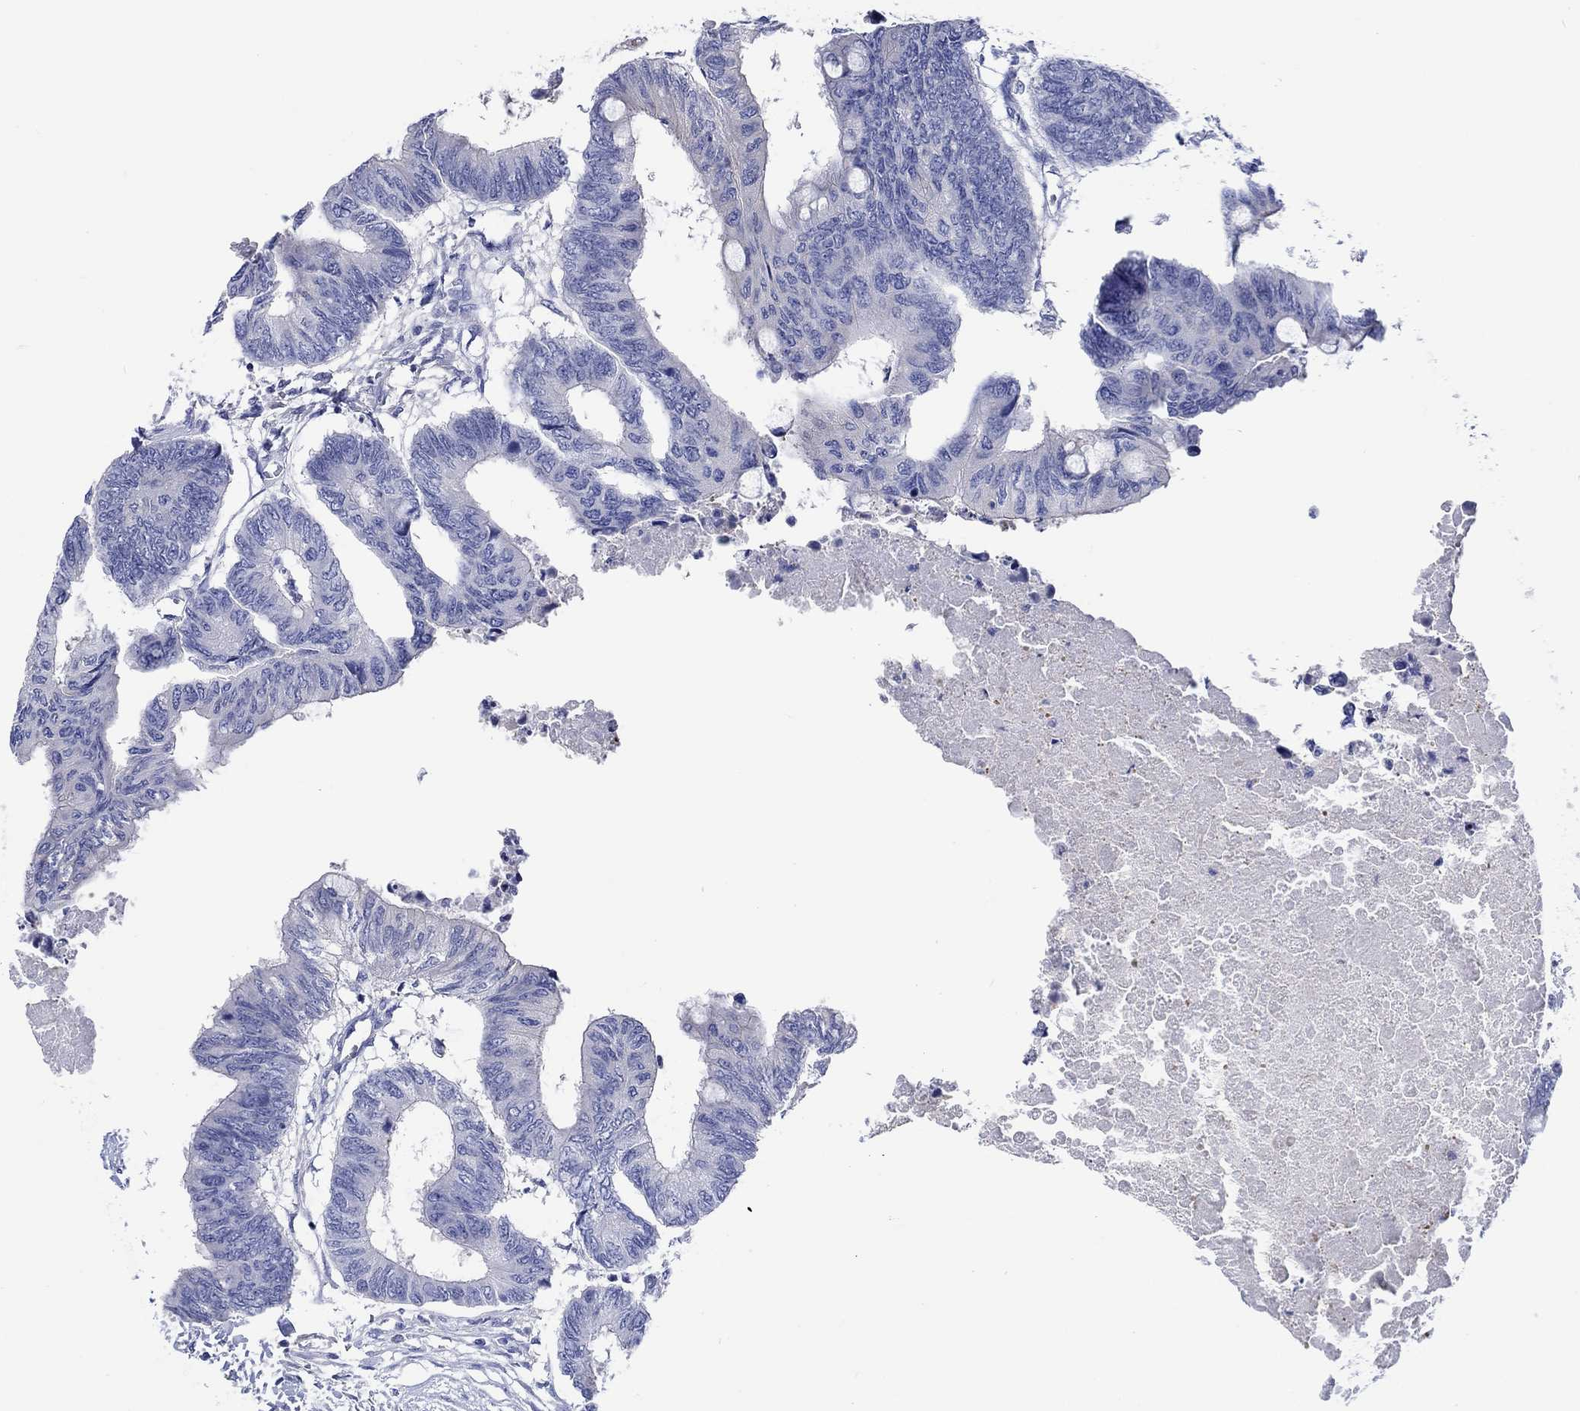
{"staining": {"intensity": "negative", "quantity": "none", "location": "none"}, "tissue": "colorectal cancer", "cell_type": "Tumor cells", "image_type": "cancer", "snomed": [{"axis": "morphology", "description": "Normal tissue, NOS"}, {"axis": "morphology", "description": "Adenocarcinoma, NOS"}, {"axis": "topography", "description": "Rectum"}, {"axis": "topography", "description": "Peripheral nerve tissue"}], "caption": "Tumor cells are negative for protein expression in human colorectal cancer (adenocarcinoma).", "gene": "TOMM20L", "patient": {"sex": "male", "age": 92}}